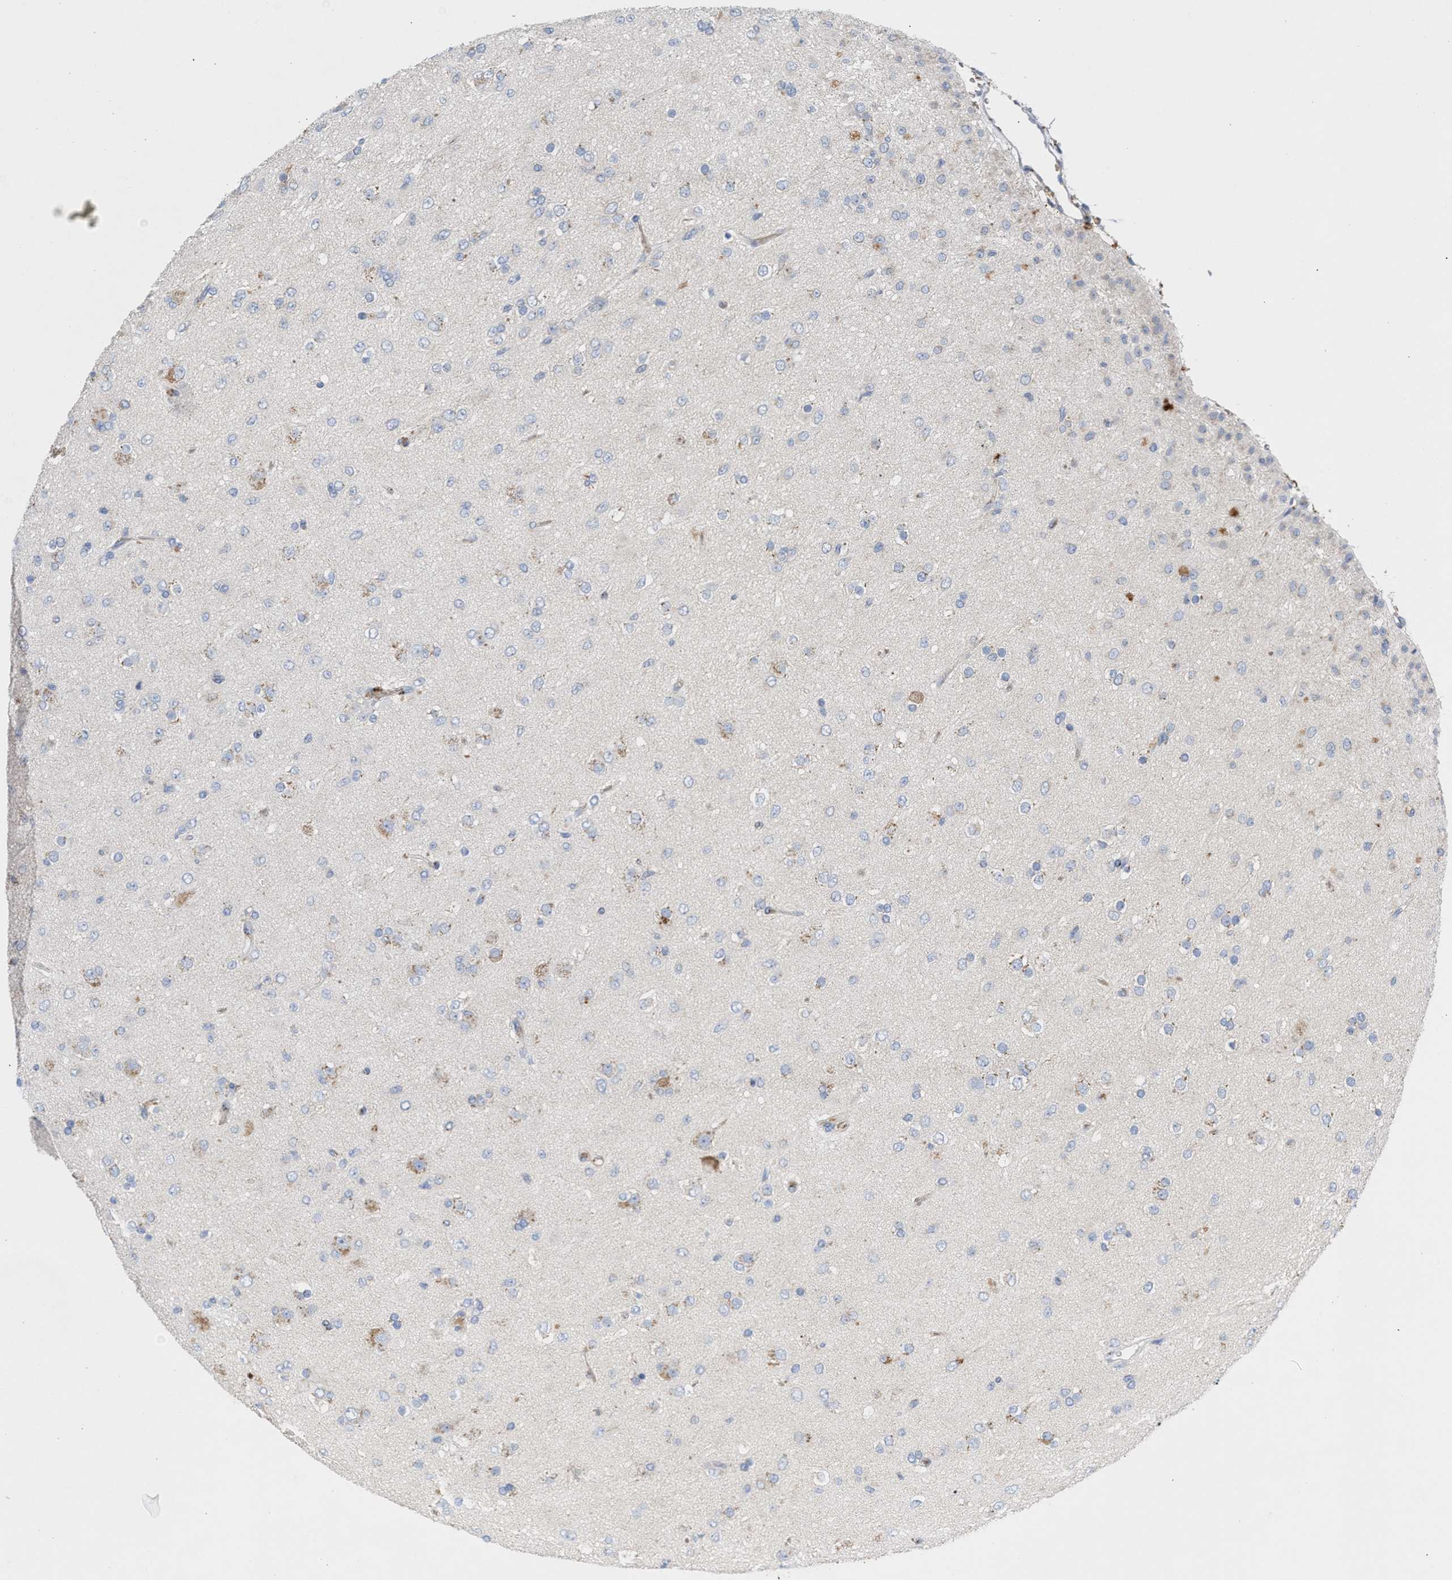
{"staining": {"intensity": "negative", "quantity": "none", "location": "none"}, "tissue": "glioma", "cell_type": "Tumor cells", "image_type": "cancer", "snomed": [{"axis": "morphology", "description": "Glioma, malignant, Low grade"}, {"axis": "topography", "description": "Brain"}], "caption": "Immunohistochemical staining of human low-grade glioma (malignant) demonstrates no significant staining in tumor cells.", "gene": "CCL2", "patient": {"sex": "male", "age": 65}}